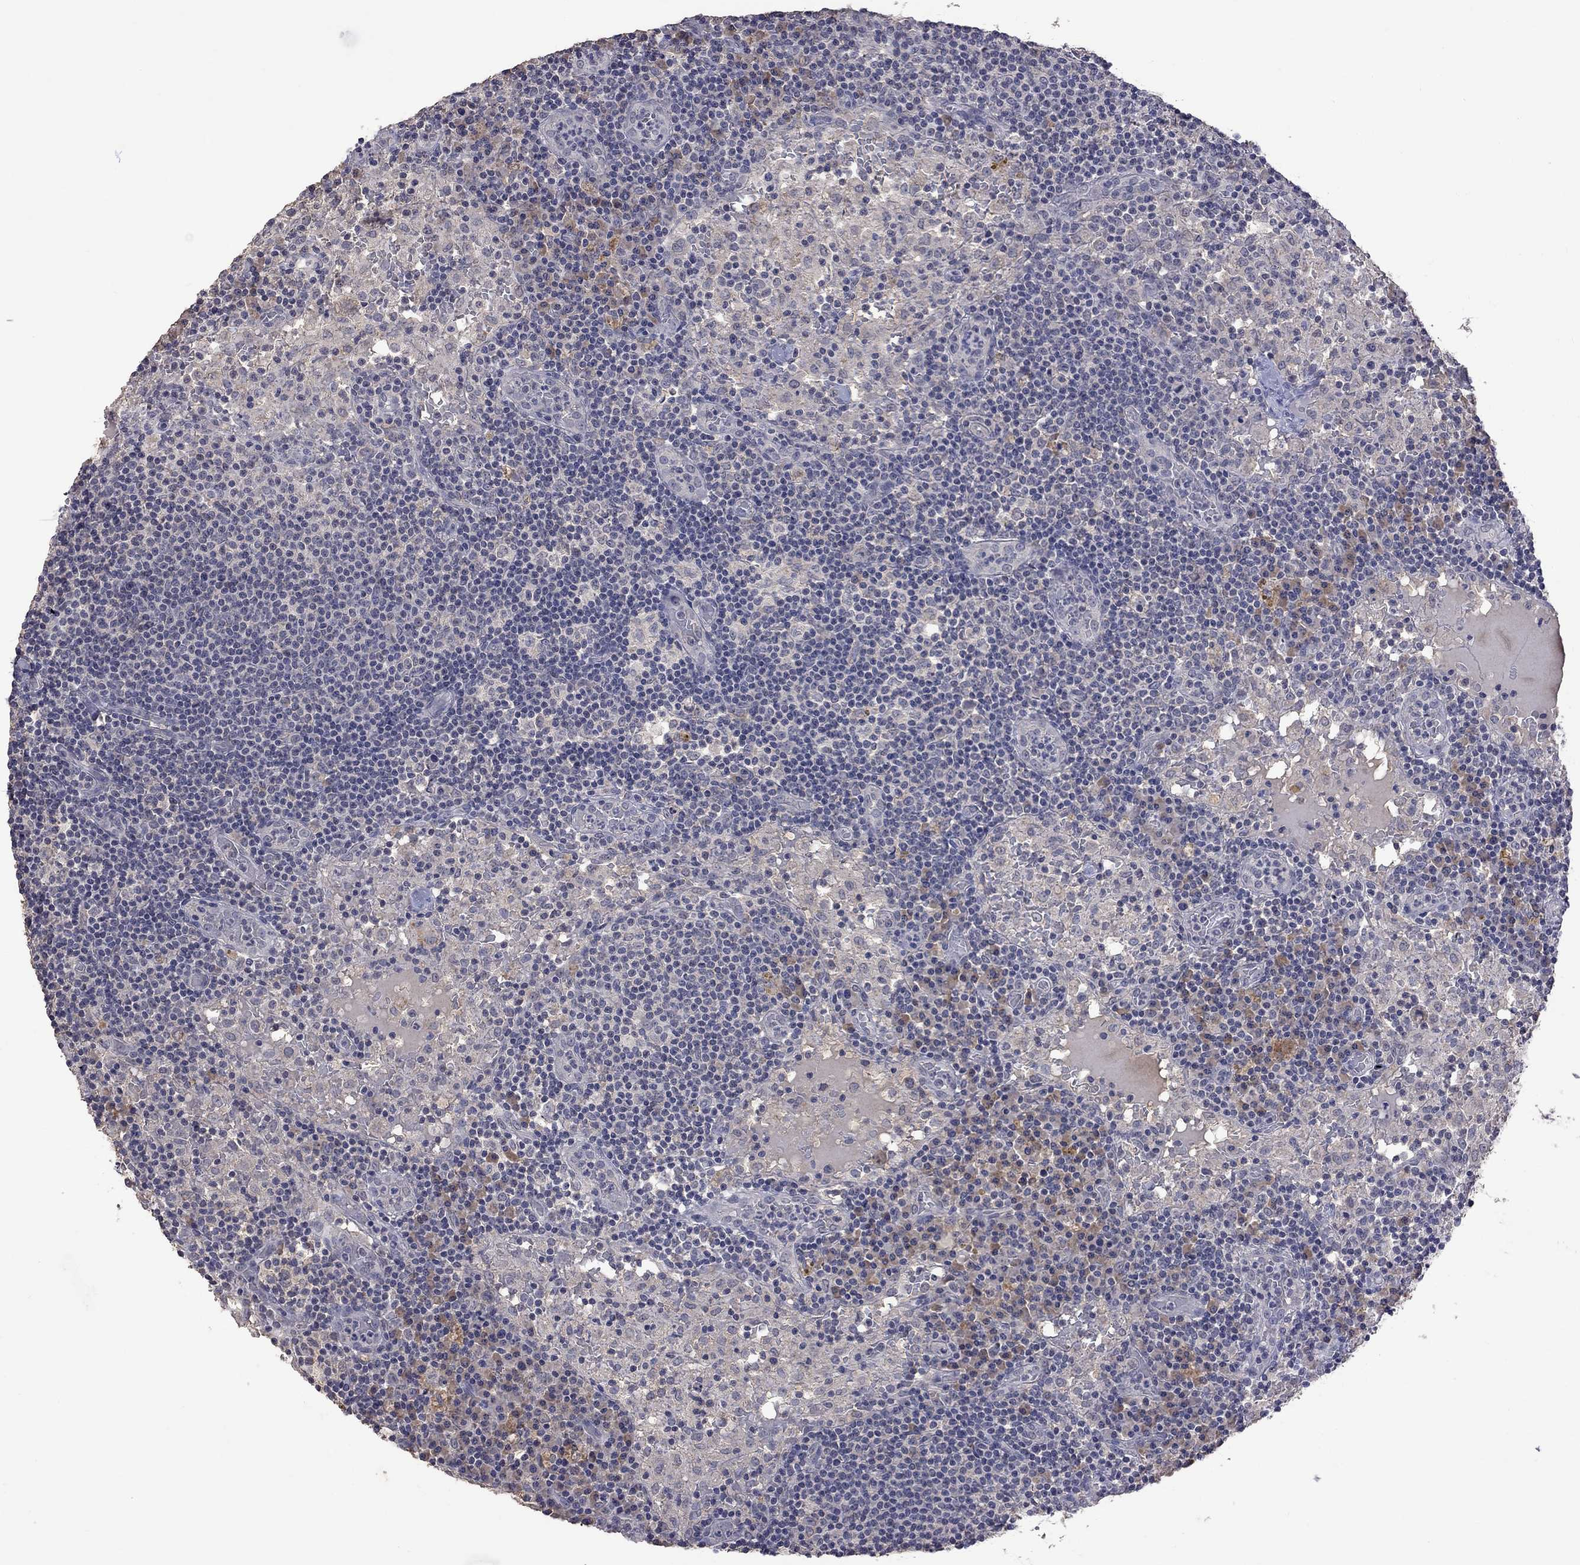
{"staining": {"intensity": "negative", "quantity": "none", "location": "none"}, "tissue": "lymph node", "cell_type": "Germinal center cells", "image_type": "normal", "snomed": [{"axis": "morphology", "description": "Normal tissue, NOS"}, {"axis": "topography", "description": "Lymph node"}], "caption": "The photomicrograph exhibits no staining of germinal center cells in benign lymph node.", "gene": "HTR6", "patient": {"sex": "male", "age": 62}}